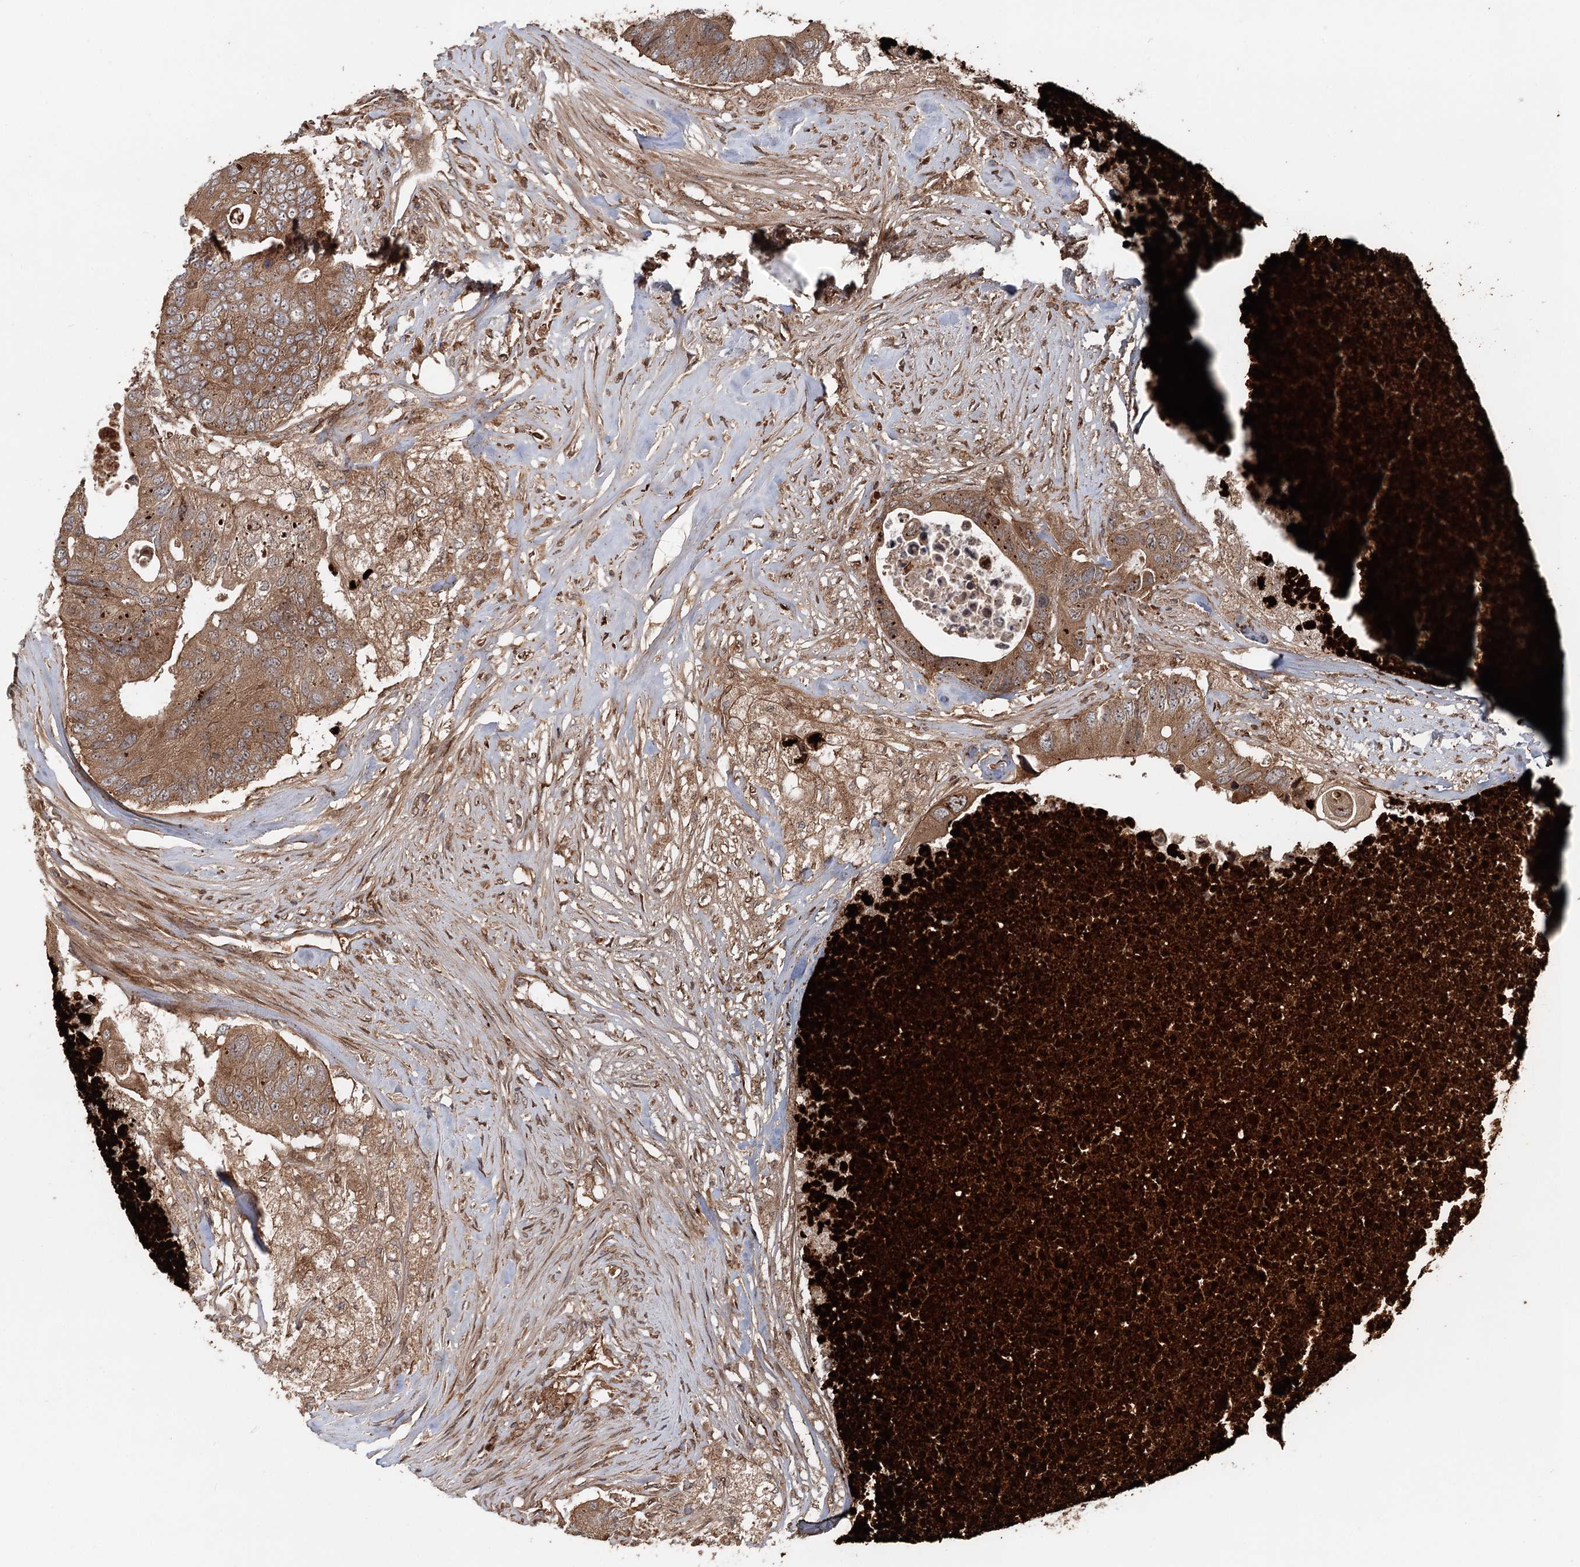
{"staining": {"intensity": "moderate", "quantity": ">75%", "location": "cytoplasmic/membranous"}, "tissue": "colorectal cancer", "cell_type": "Tumor cells", "image_type": "cancer", "snomed": [{"axis": "morphology", "description": "Adenocarcinoma, NOS"}, {"axis": "topography", "description": "Colon"}], "caption": "Immunohistochemical staining of adenocarcinoma (colorectal) demonstrates moderate cytoplasmic/membranous protein expression in about >75% of tumor cells.", "gene": "RNF111", "patient": {"sex": "male", "age": 71}}